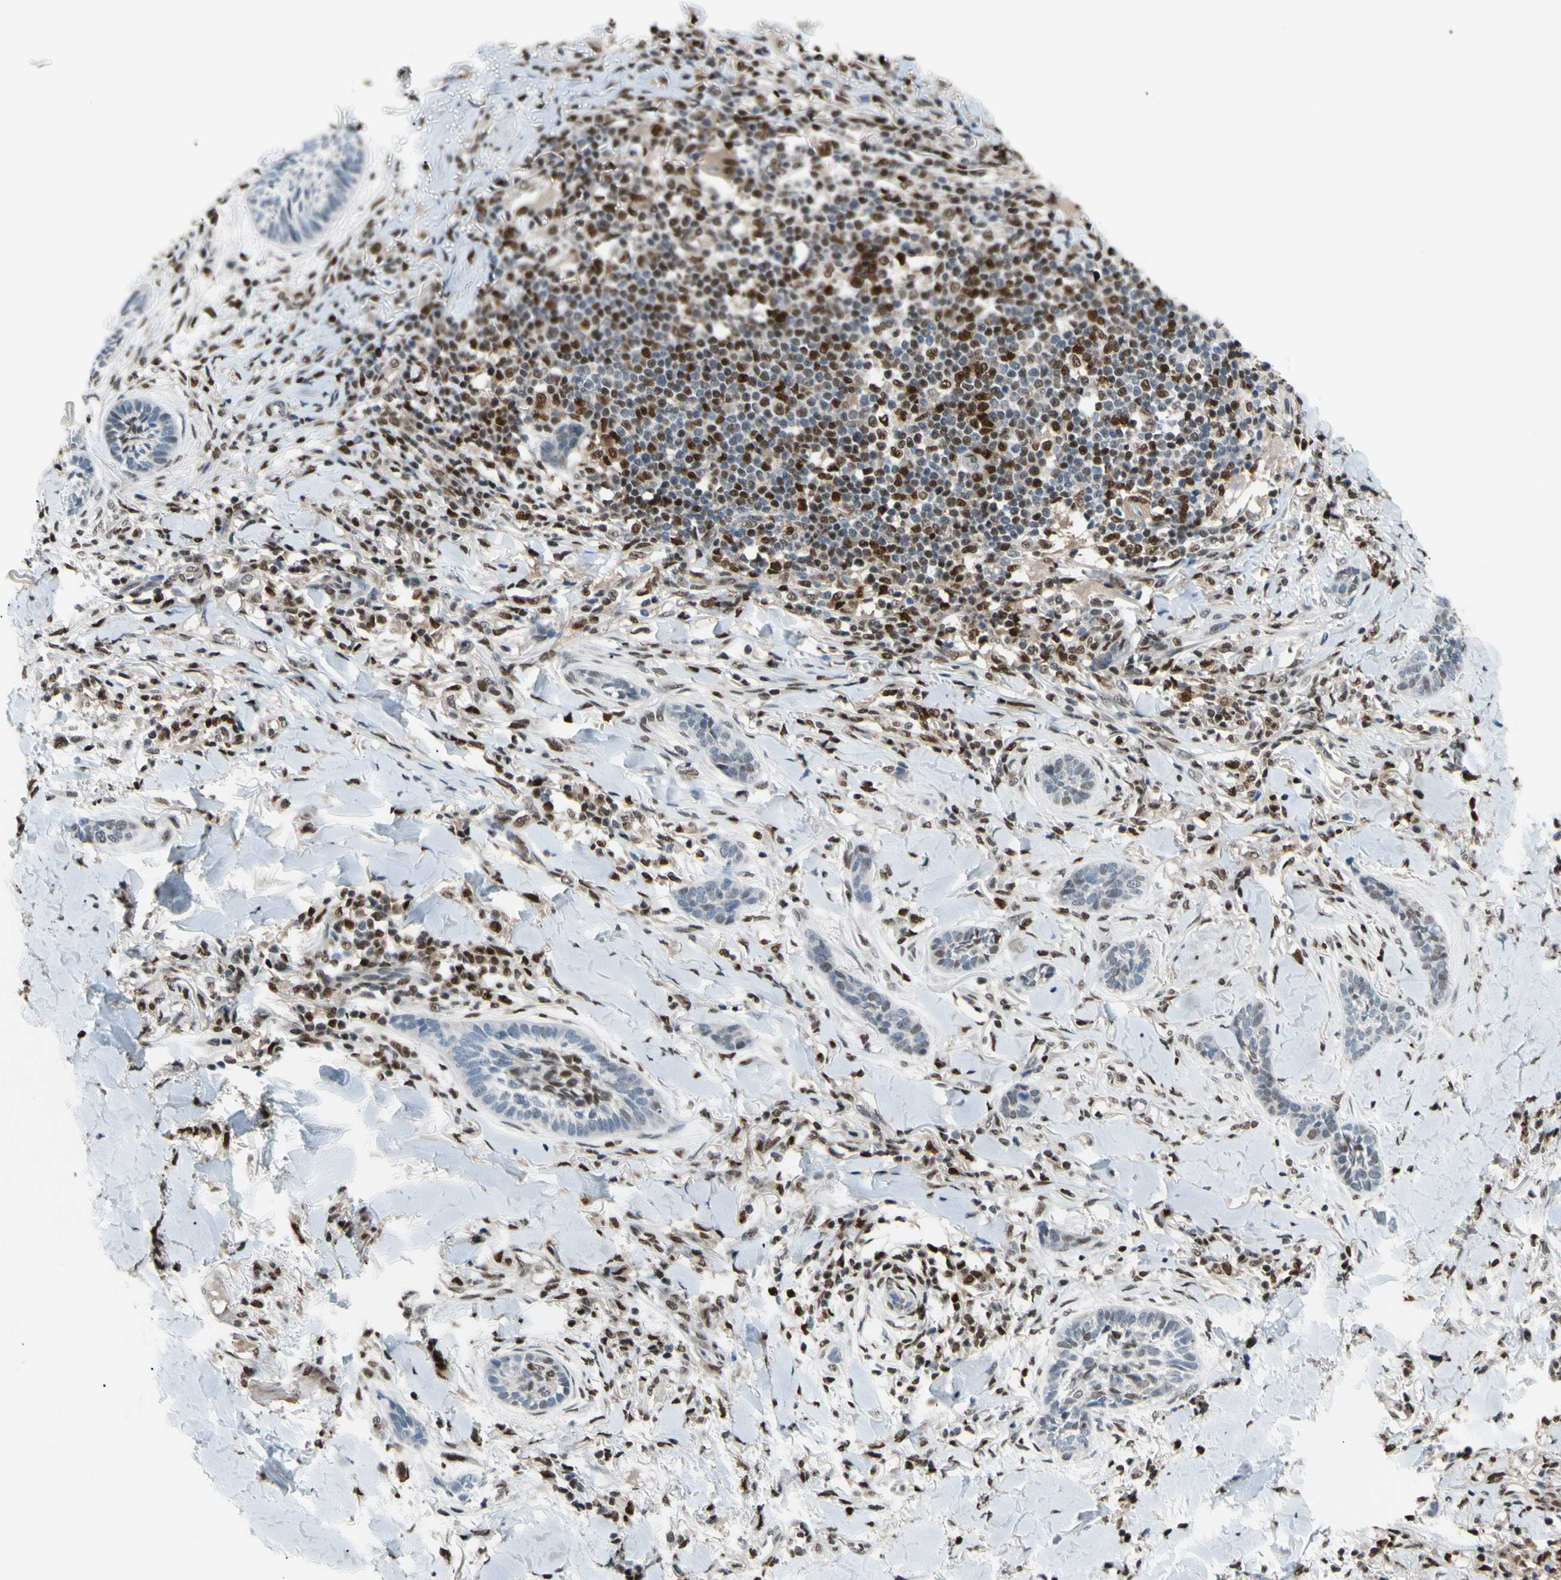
{"staining": {"intensity": "negative", "quantity": "none", "location": "none"}, "tissue": "skin cancer", "cell_type": "Tumor cells", "image_type": "cancer", "snomed": [{"axis": "morphology", "description": "Papilloma, NOS"}, {"axis": "morphology", "description": "Basal cell carcinoma"}, {"axis": "topography", "description": "Skin"}], "caption": "A high-resolution micrograph shows immunohistochemistry (IHC) staining of papilloma (skin), which demonstrates no significant positivity in tumor cells.", "gene": "FKBP5", "patient": {"sex": "male", "age": 87}}